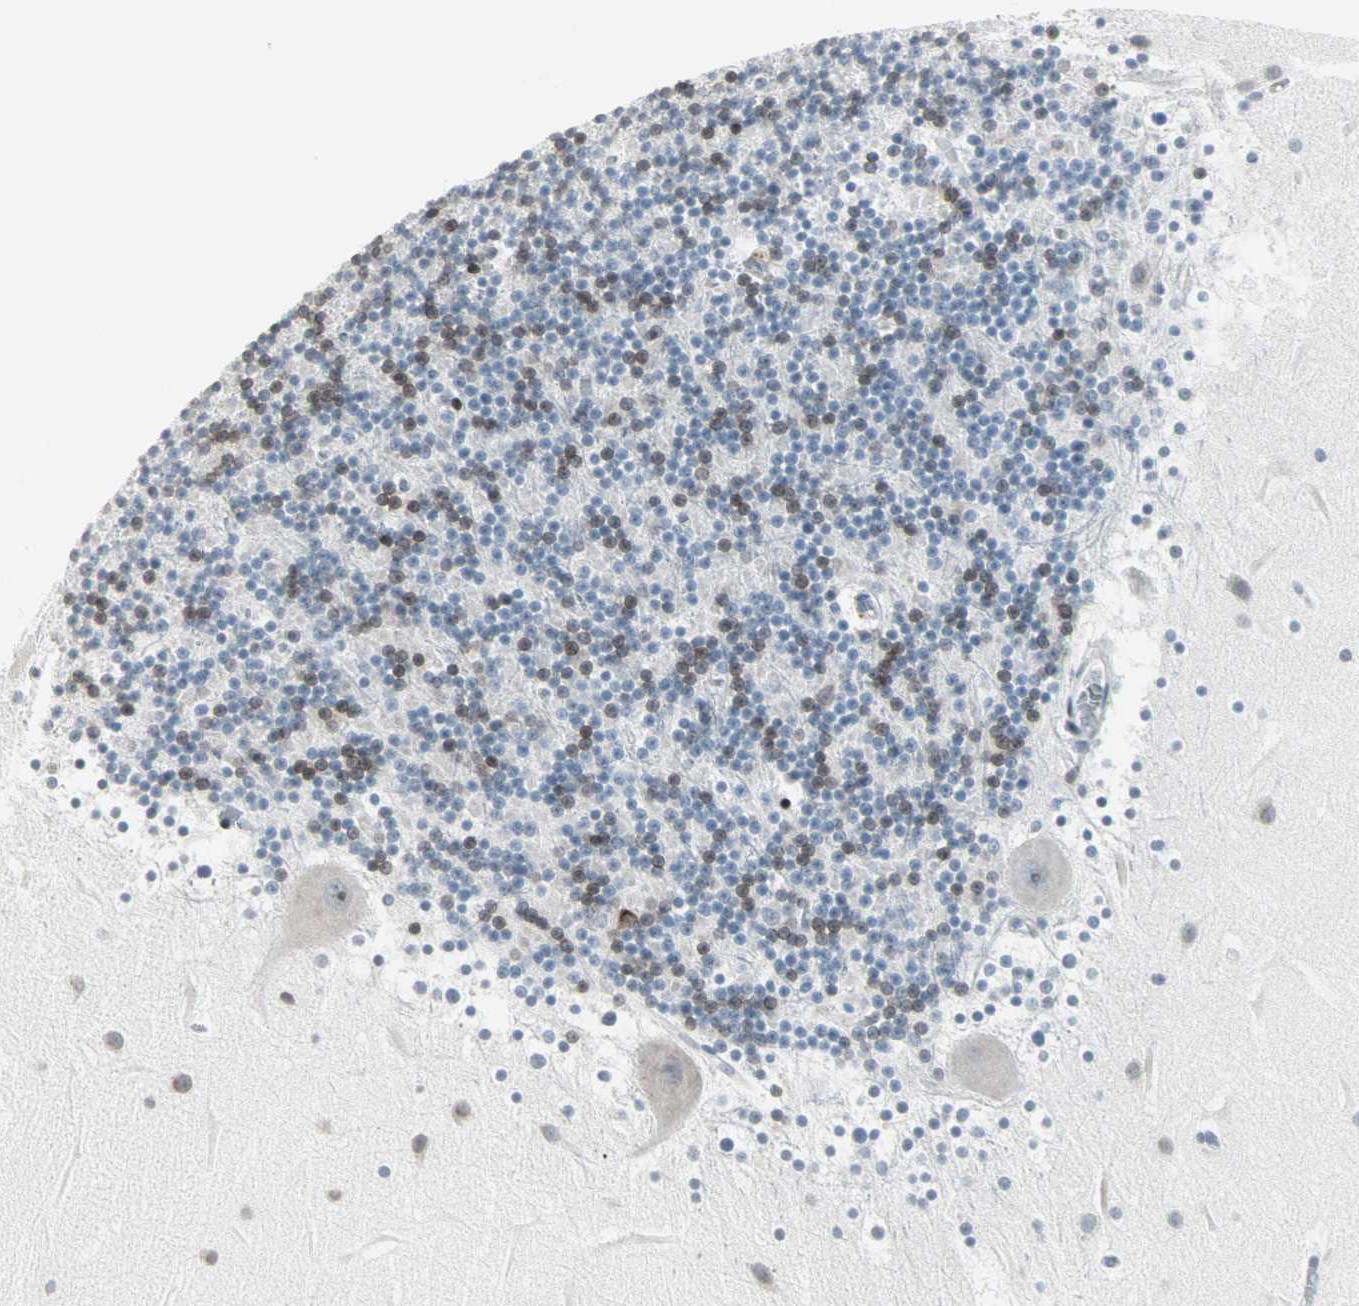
{"staining": {"intensity": "moderate", "quantity": "25%-75%", "location": "cytoplasmic/membranous,nuclear"}, "tissue": "cerebellum", "cell_type": "Cells in granular layer", "image_type": "normal", "snomed": [{"axis": "morphology", "description": "Normal tissue, NOS"}, {"axis": "topography", "description": "Cerebellum"}], "caption": "Immunohistochemistry of benign cerebellum reveals medium levels of moderate cytoplasmic/membranous,nuclear positivity in about 25%-75% of cells in granular layer.", "gene": "CBLC", "patient": {"sex": "male", "age": 45}}